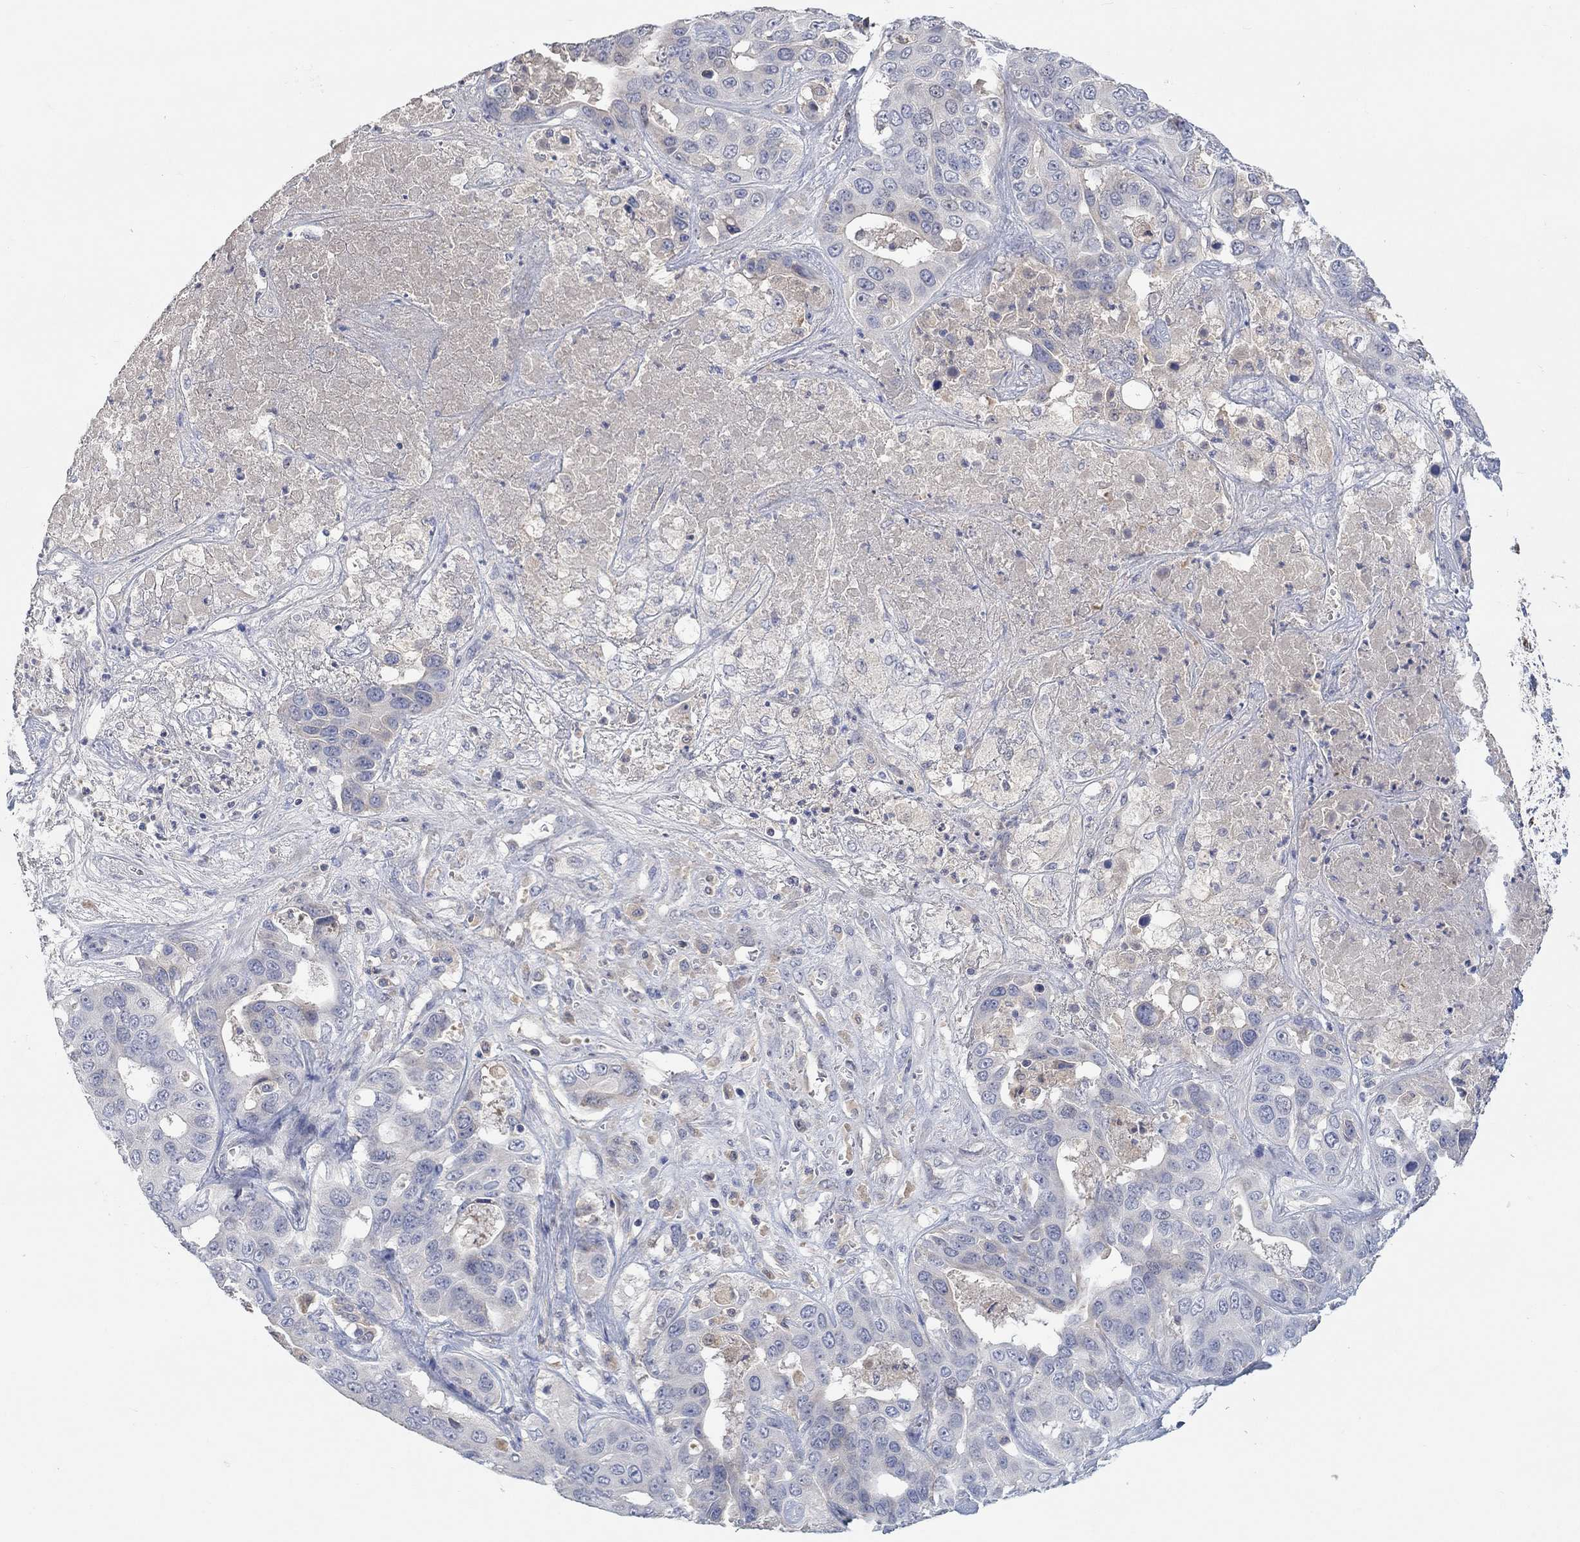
{"staining": {"intensity": "negative", "quantity": "none", "location": "none"}, "tissue": "liver cancer", "cell_type": "Tumor cells", "image_type": "cancer", "snomed": [{"axis": "morphology", "description": "Cholangiocarcinoma"}, {"axis": "topography", "description": "Liver"}], "caption": "DAB (3,3'-diaminobenzidine) immunohistochemical staining of liver cancer (cholangiocarcinoma) exhibits no significant positivity in tumor cells. (DAB (3,3'-diaminobenzidine) immunohistochemistry visualized using brightfield microscopy, high magnification).", "gene": "MSTN", "patient": {"sex": "female", "age": 52}}